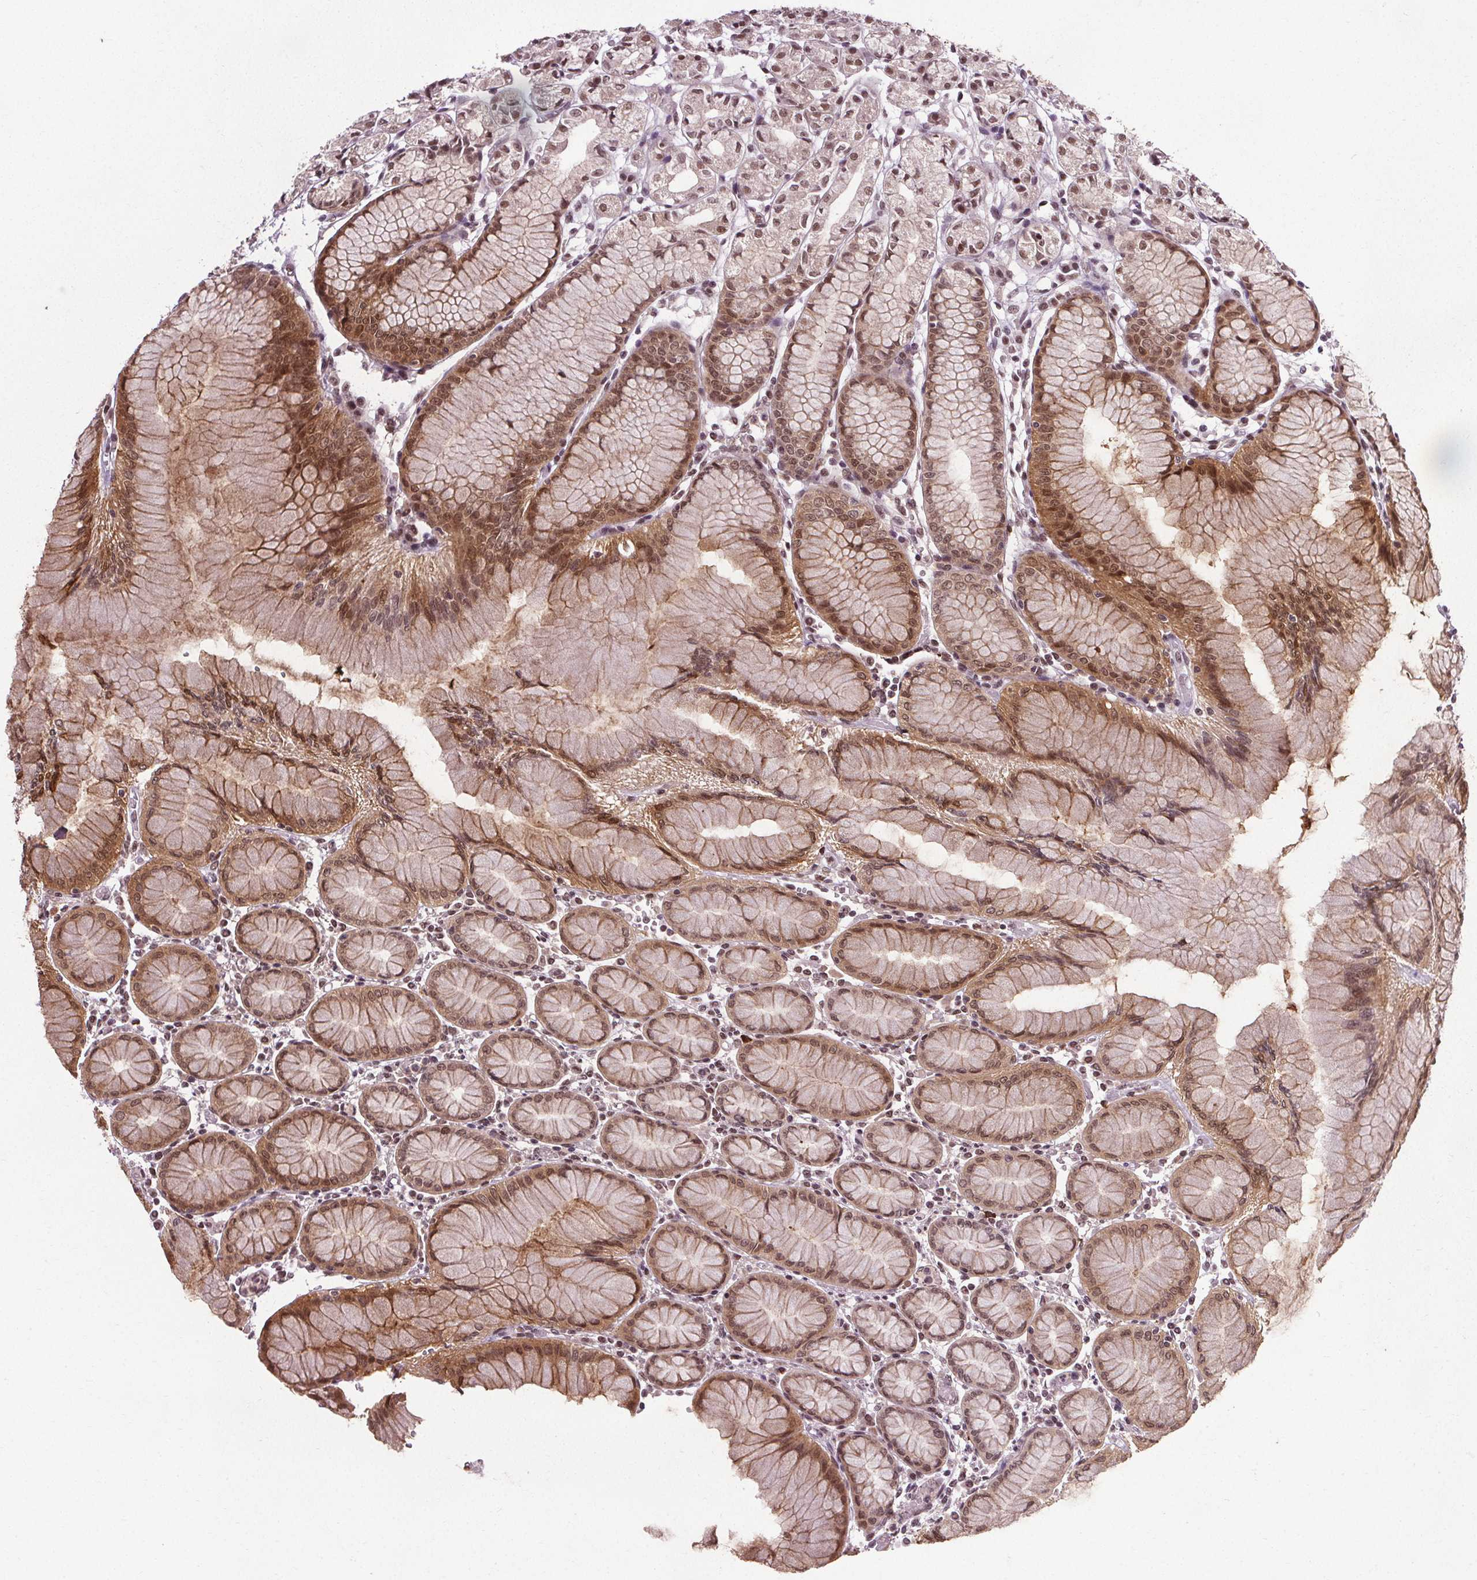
{"staining": {"intensity": "moderate", "quantity": ">75%", "location": "cytoplasmic/membranous,nuclear"}, "tissue": "stomach", "cell_type": "Glandular cells", "image_type": "normal", "snomed": [{"axis": "morphology", "description": "Normal tissue, NOS"}, {"axis": "topography", "description": "Stomach"}], "caption": "Stomach stained with DAB immunohistochemistry demonstrates medium levels of moderate cytoplasmic/membranous,nuclear expression in approximately >75% of glandular cells. (brown staining indicates protein expression, while blue staining denotes nuclei).", "gene": "MED6", "patient": {"sex": "female", "age": 57}}